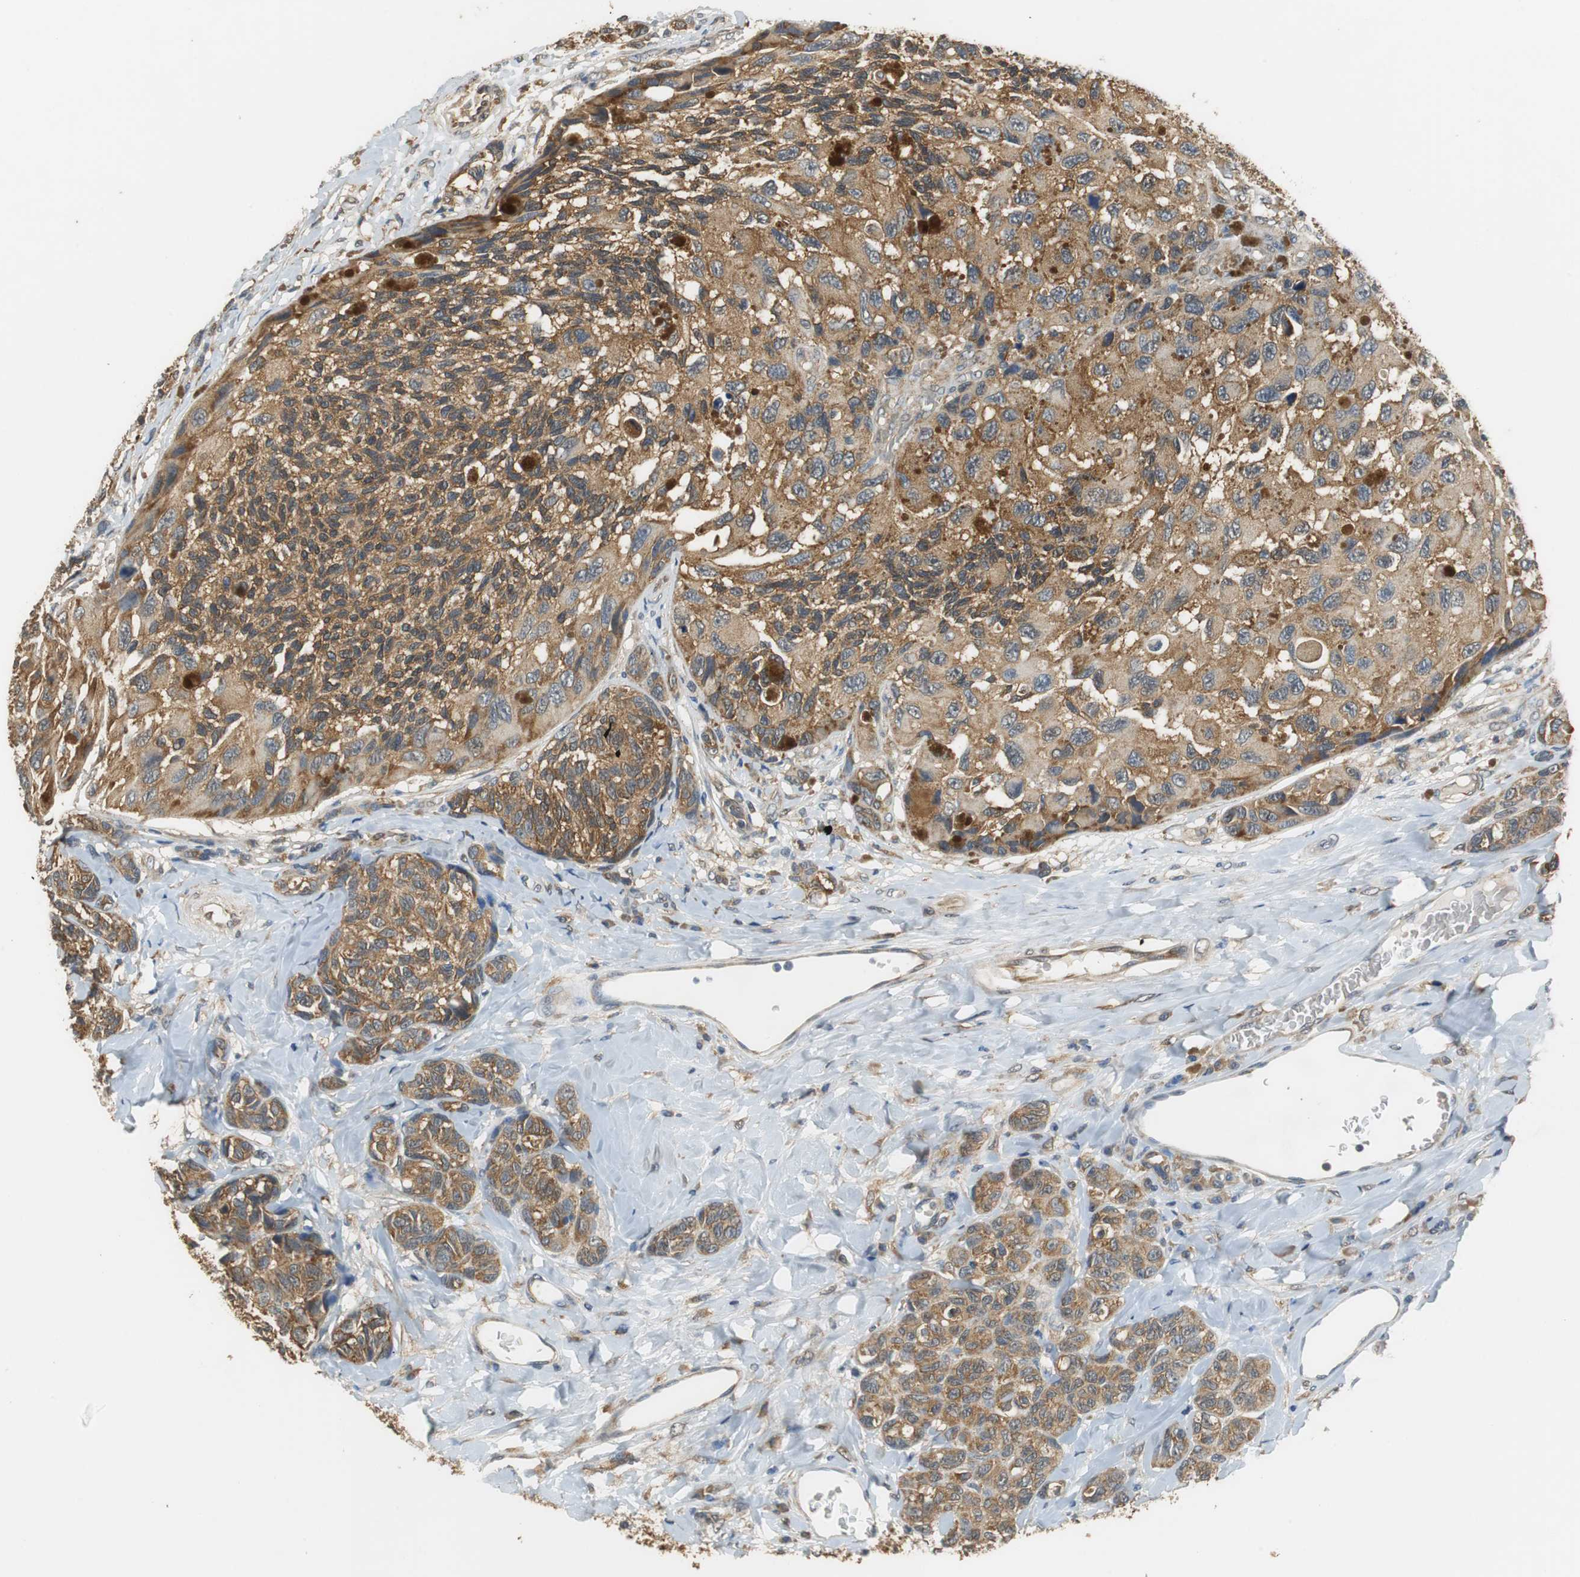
{"staining": {"intensity": "moderate", "quantity": ">75%", "location": "cytoplasmic/membranous"}, "tissue": "melanoma", "cell_type": "Tumor cells", "image_type": "cancer", "snomed": [{"axis": "morphology", "description": "Malignant melanoma, NOS"}, {"axis": "topography", "description": "Skin"}], "caption": "Melanoma stained for a protein (brown) shows moderate cytoplasmic/membranous positive expression in about >75% of tumor cells.", "gene": "UBQLN2", "patient": {"sex": "female", "age": 73}}